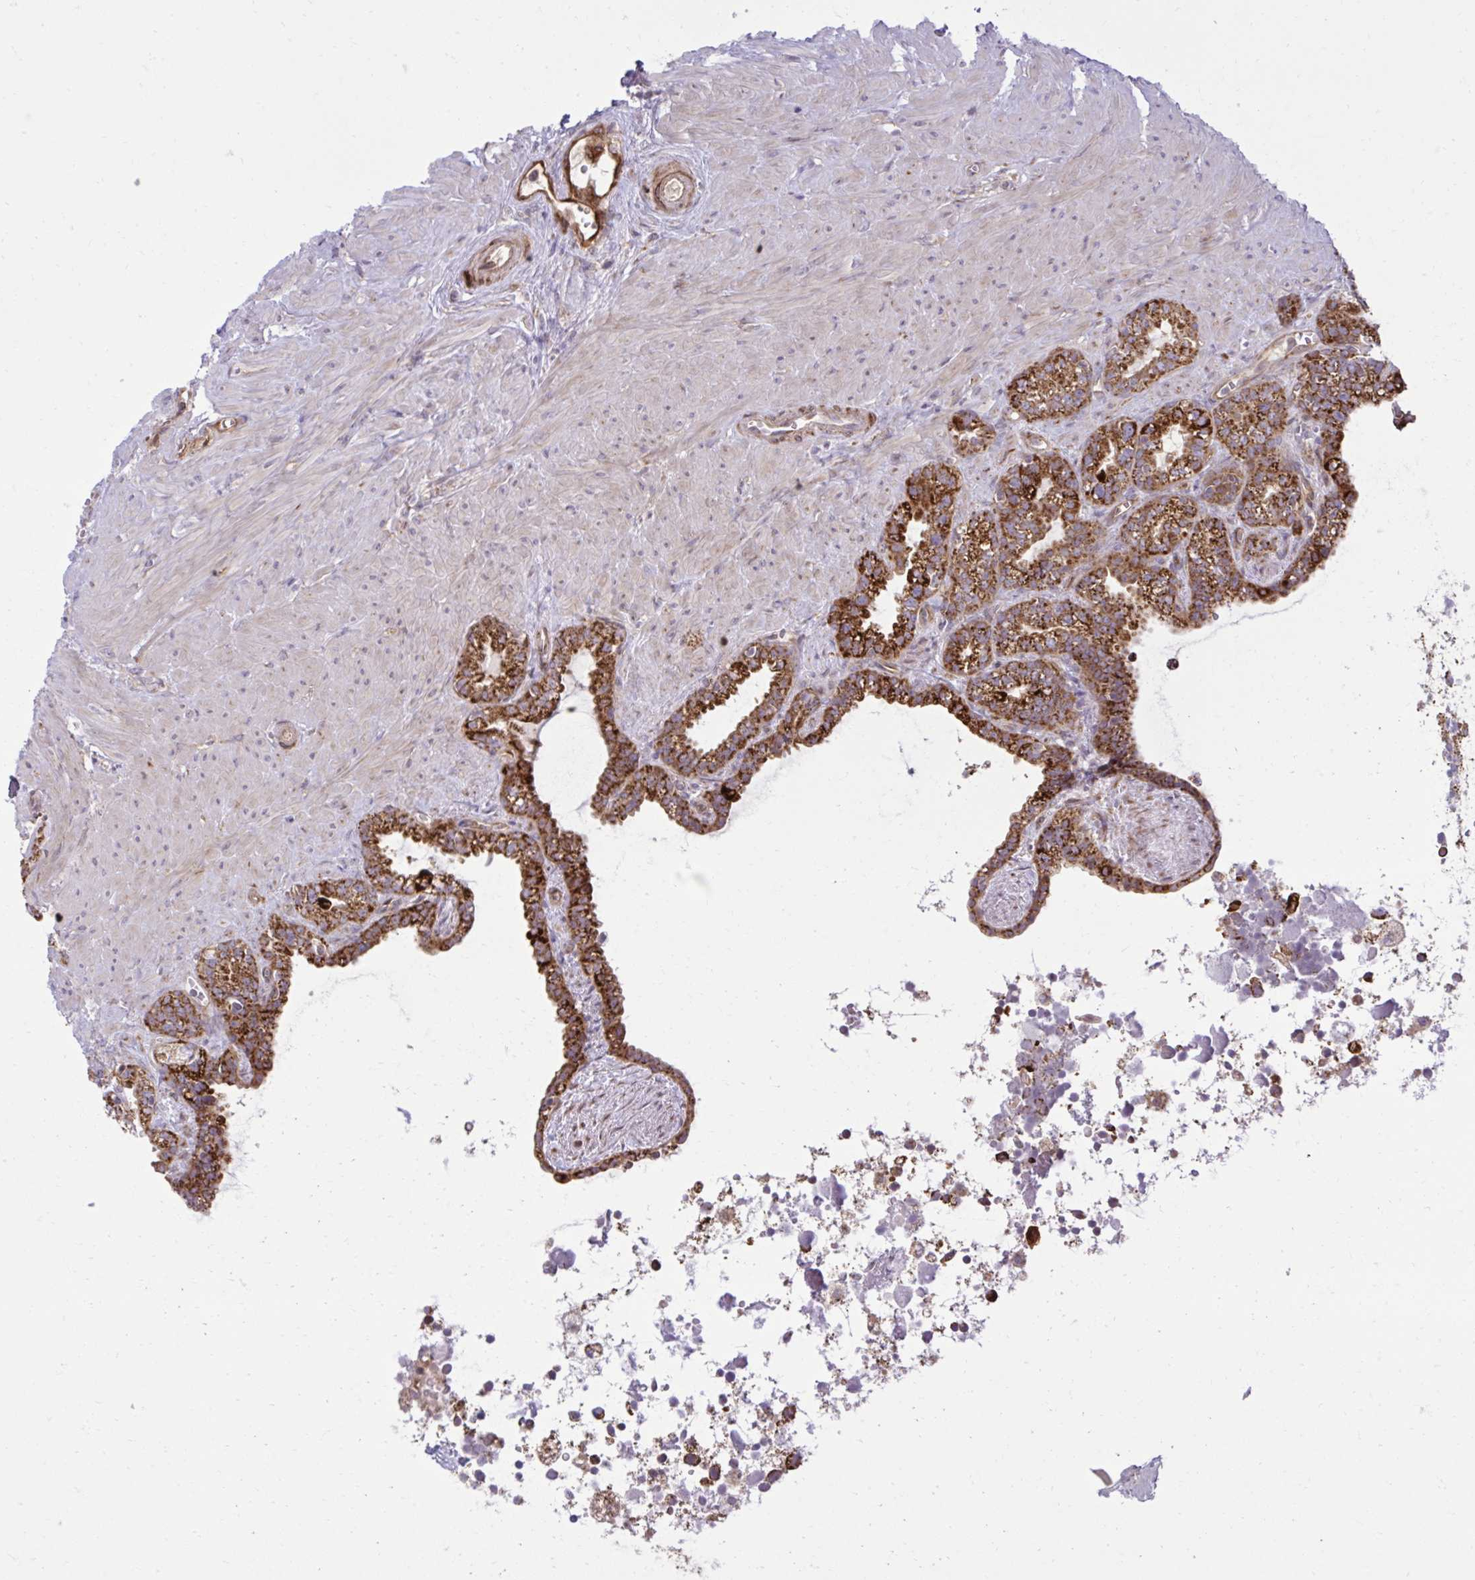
{"staining": {"intensity": "strong", "quantity": ">75%", "location": "cytoplasmic/membranous"}, "tissue": "seminal vesicle", "cell_type": "Glandular cells", "image_type": "normal", "snomed": [{"axis": "morphology", "description": "Normal tissue, NOS"}, {"axis": "topography", "description": "Seminal veicle"}], "caption": "Protein positivity by immunohistochemistry shows strong cytoplasmic/membranous positivity in approximately >75% of glandular cells in benign seminal vesicle.", "gene": "LIMS1", "patient": {"sex": "male", "age": 76}}